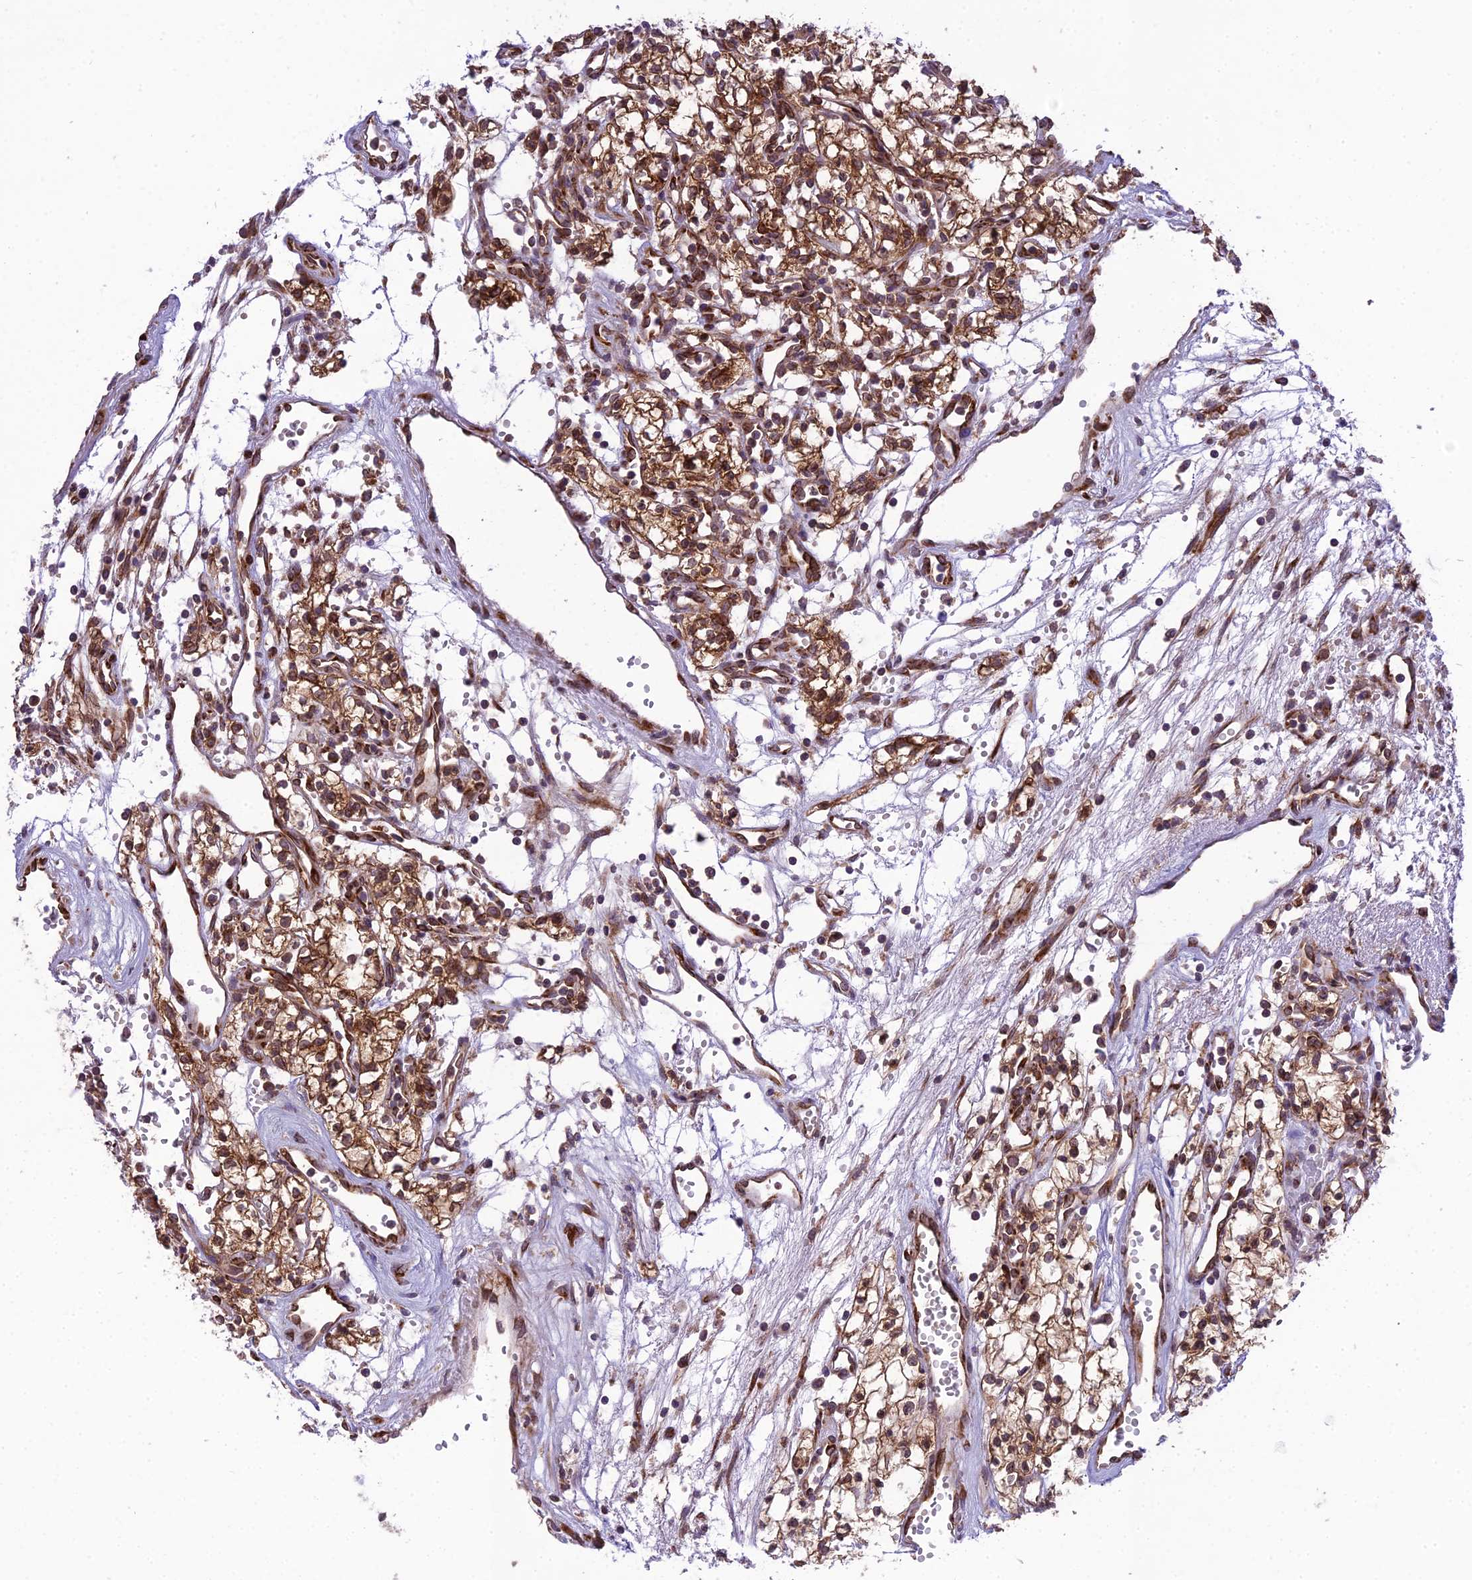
{"staining": {"intensity": "strong", "quantity": "25%-75%", "location": "cytoplasmic/membranous"}, "tissue": "renal cancer", "cell_type": "Tumor cells", "image_type": "cancer", "snomed": [{"axis": "morphology", "description": "Adenocarcinoma, NOS"}, {"axis": "topography", "description": "Kidney"}], "caption": "Renal cancer (adenocarcinoma) stained with DAB immunohistochemistry demonstrates high levels of strong cytoplasmic/membranous staining in about 25%-75% of tumor cells.", "gene": "DHCR7", "patient": {"sex": "male", "age": 59}}